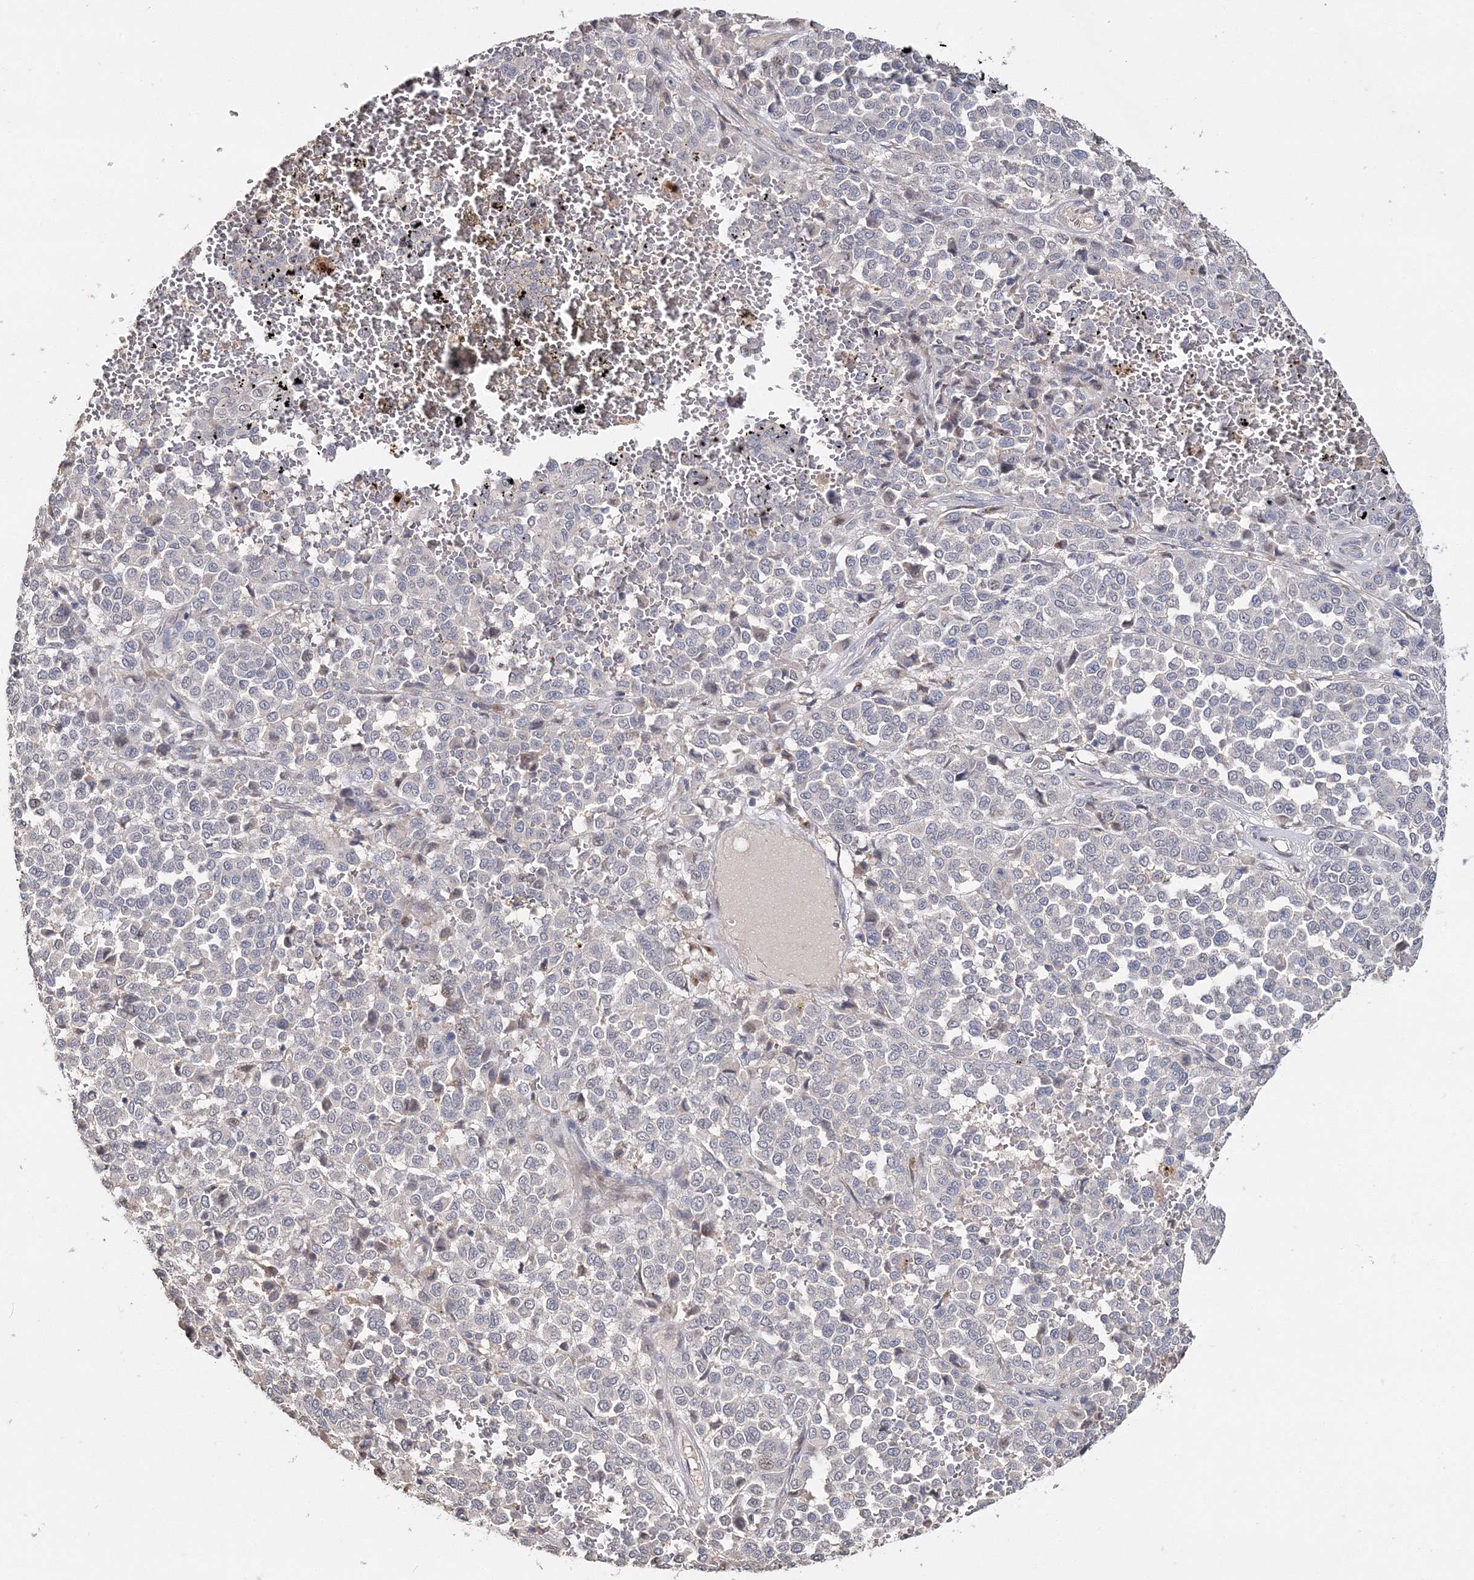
{"staining": {"intensity": "negative", "quantity": "none", "location": "none"}, "tissue": "melanoma", "cell_type": "Tumor cells", "image_type": "cancer", "snomed": [{"axis": "morphology", "description": "Malignant melanoma, Metastatic site"}, {"axis": "topography", "description": "Pancreas"}], "caption": "The photomicrograph demonstrates no staining of tumor cells in malignant melanoma (metastatic site).", "gene": "GJB5", "patient": {"sex": "female", "age": 30}}